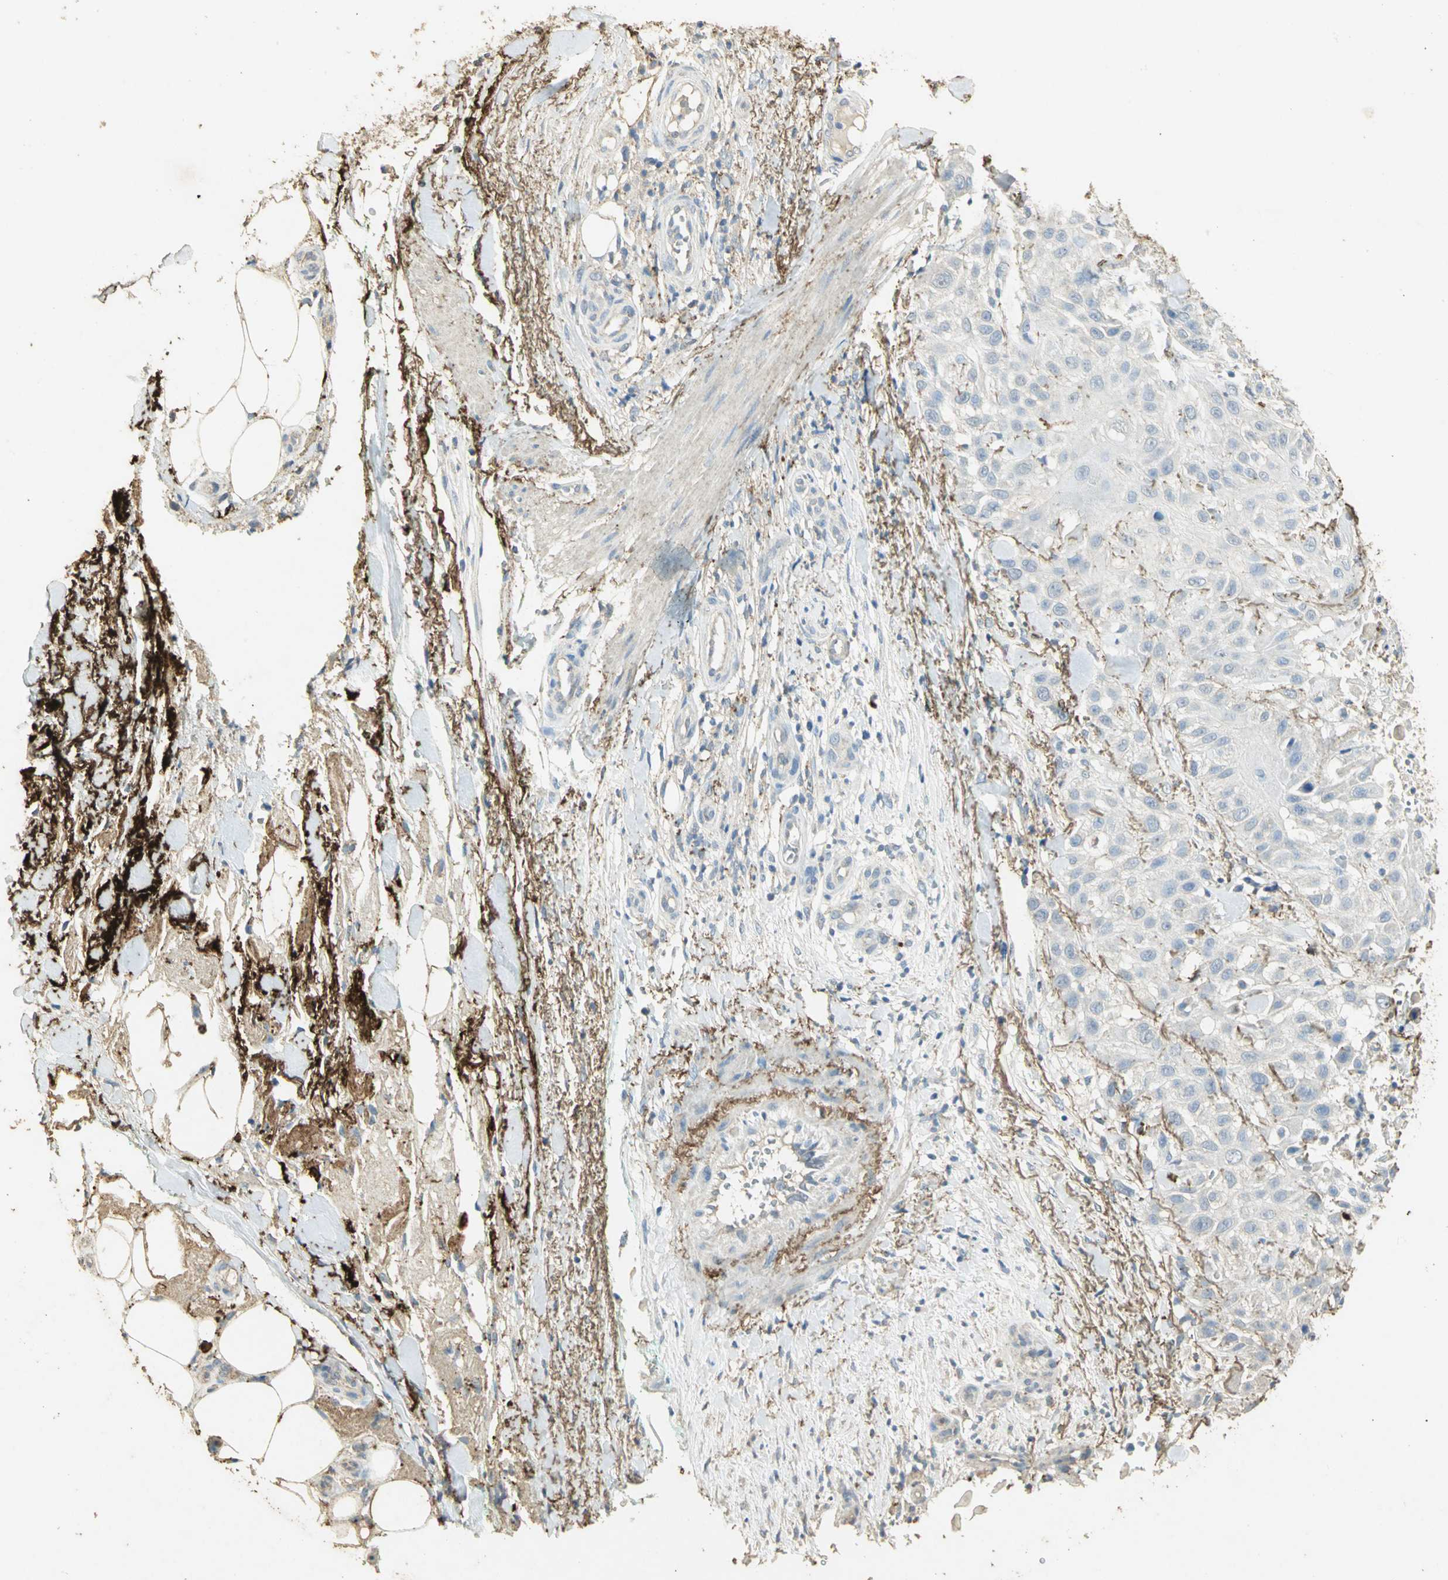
{"staining": {"intensity": "negative", "quantity": "none", "location": "none"}, "tissue": "skin cancer", "cell_type": "Tumor cells", "image_type": "cancer", "snomed": [{"axis": "morphology", "description": "Squamous cell carcinoma, NOS"}, {"axis": "topography", "description": "Skin"}], "caption": "Immunohistochemistry (IHC) photomicrograph of human skin cancer (squamous cell carcinoma) stained for a protein (brown), which demonstrates no expression in tumor cells. (DAB IHC with hematoxylin counter stain).", "gene": "ASB9", "patient": {"sex": "female", "age": 42}}